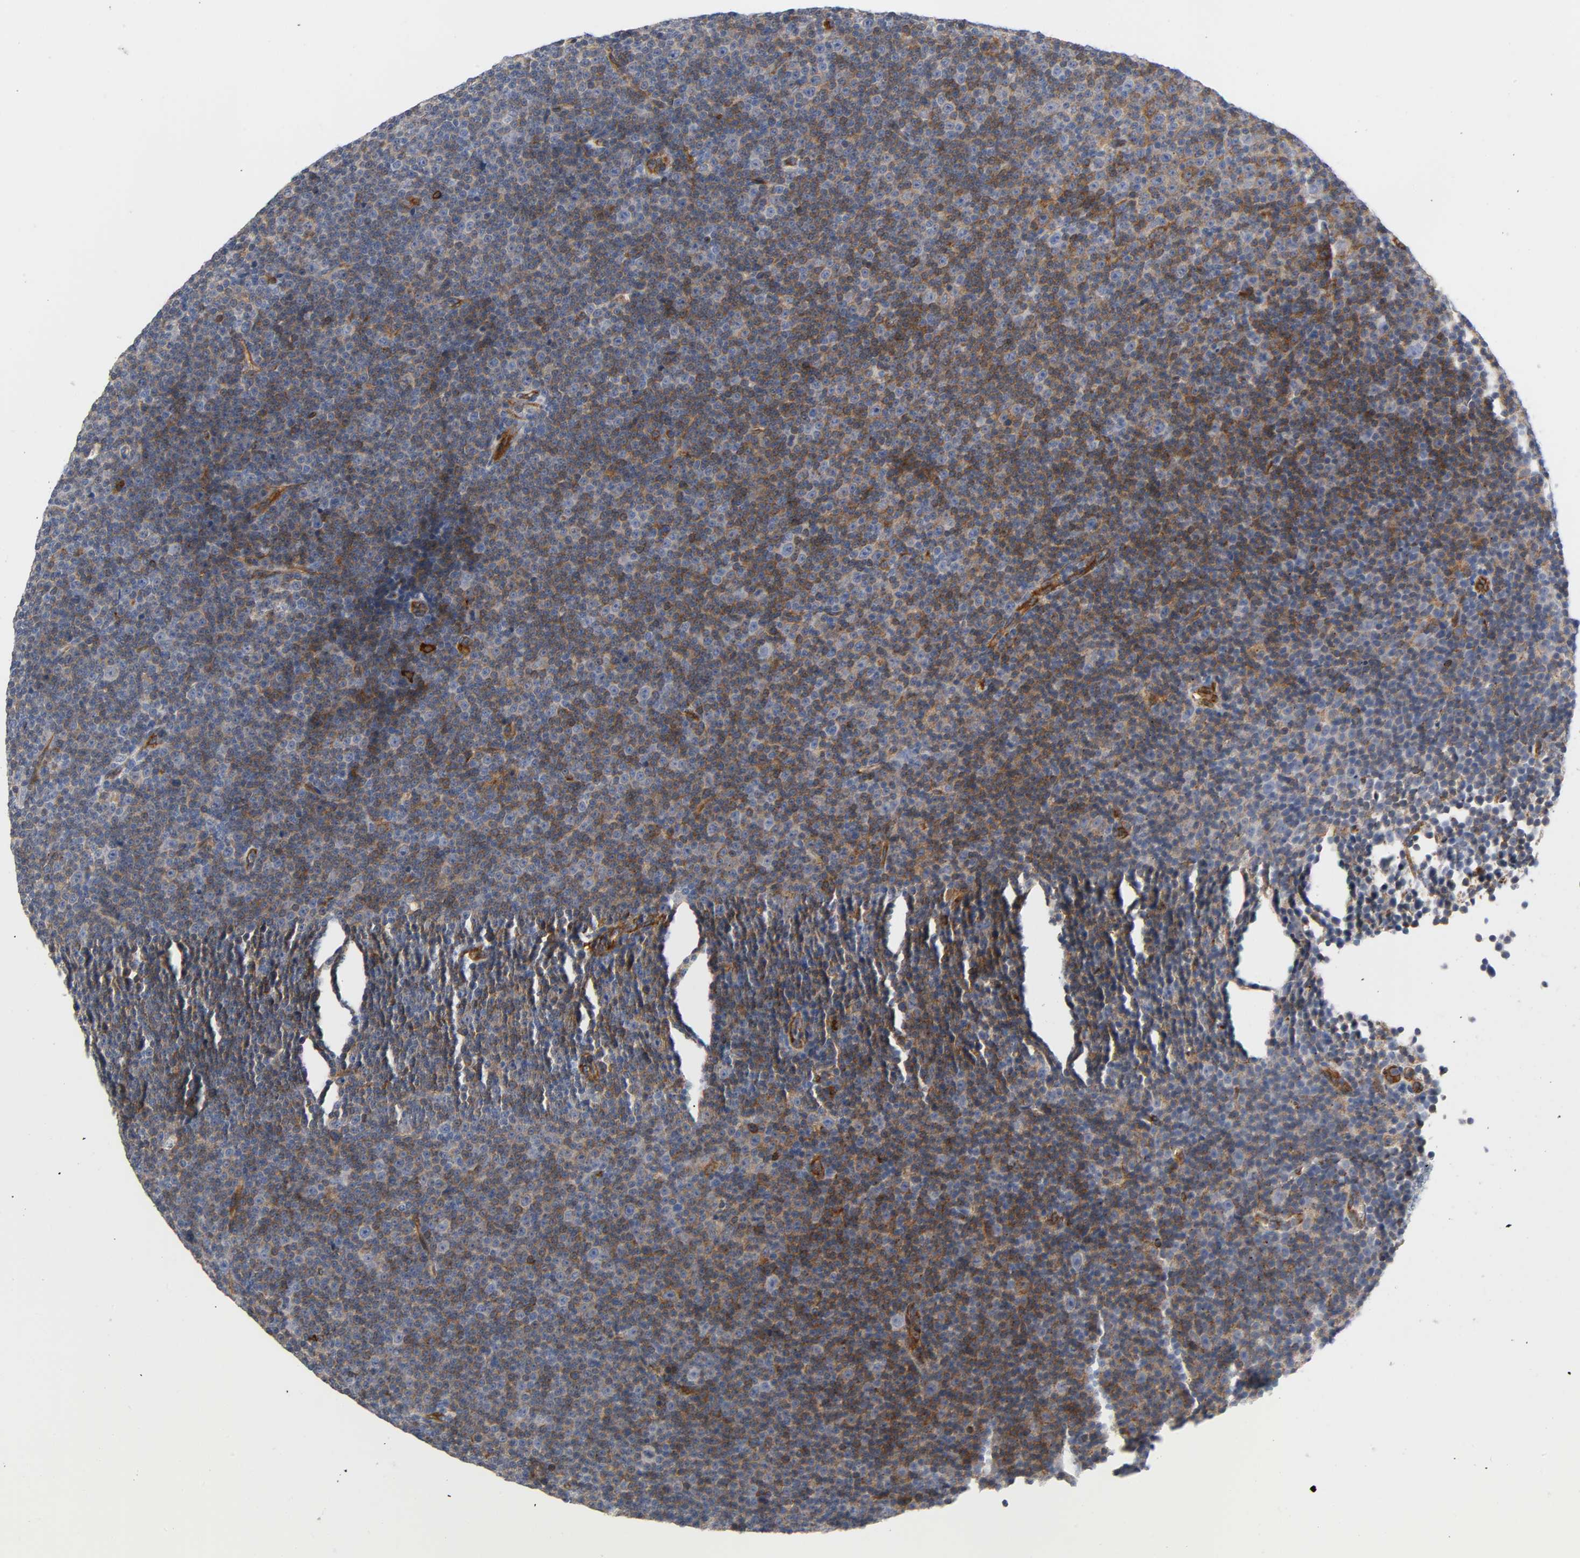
{"staining": {"intensity": "weak", "quantity": "25%-75%", "location": "cytoplasmic/membranous"}, "tissue": "lymphoma", "cell_type": "Tumor cells", "image_type": "cancer", "snomed": [{"axis": "morphology", "description": "Malignant lymphoma, non-Hodgkin's type, Low grade"}, {"axis": "topography", "description": "Lymph node"}], "caption": "This is an image of immunohistochemistry (IHC) staining of lymphoma, which shows weak staining in the cytoplasmic/membranous of tumor cells.", "gene": "CD2AP", "patient": {"sex": "female", "age": 67}}